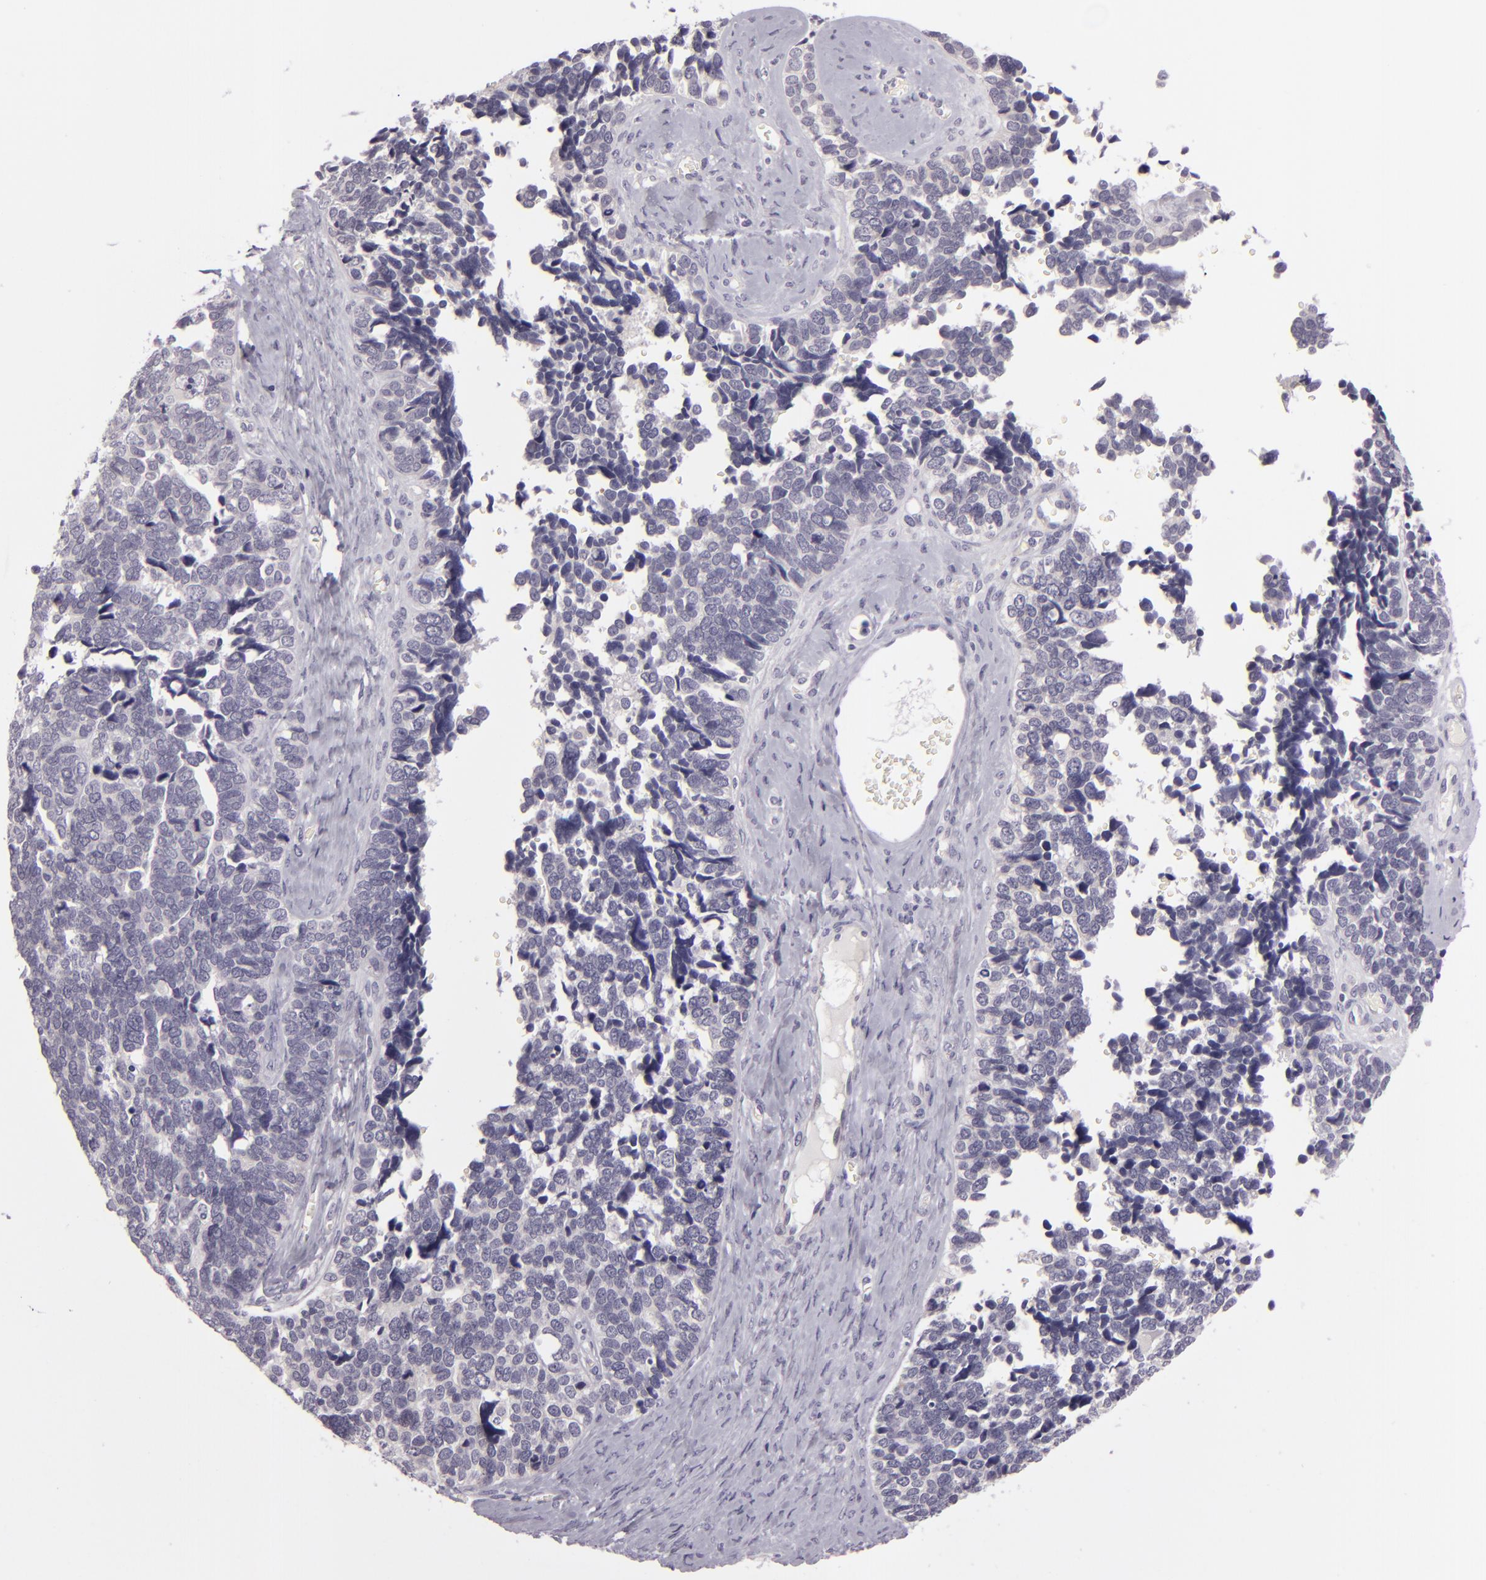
{"staining": {"intensity": "negative", "quantity": "none", "location": "none"}, "tissue": "ovarian cancer", "cell_type": "Tumor cells", "image_type": "cancer", "snomed": [{"axis": "morphology", "description": "Cystadenocarcinoma, serous, NOS"}, {"axis": "topography", "description": "Ovary"}], "caption": "This is a histopathology image of IHC staining of ovarian cancer, which shows no positivity in tumor cells.", "gene": "EGFL6", "patient": {"sex": "female", "age": 77}}